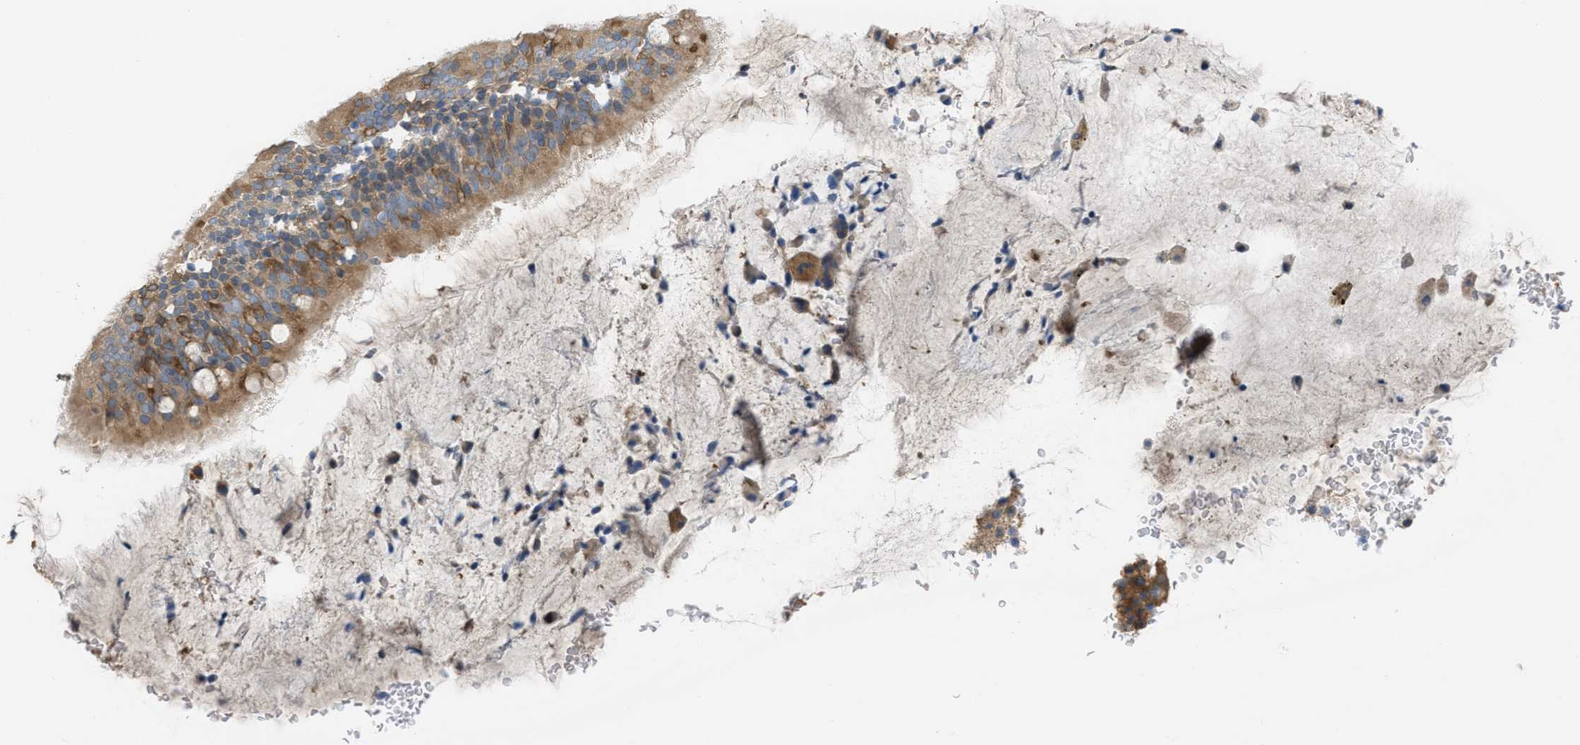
{"staining": {"intensity": "moderate", "quantity": ">75%", "location": "cytoplasmic/membranous"}, "tissue": "bronchus", "cell_type": "Respiratory epithelial cells", "image_type": "normal", "snomed": [{"axis": "morphology", "description": "Normal tissue, NOS"}, {"axis": "topography", "description": "Cartilage tissue"}], "caption": "A high-resolution micrograph shows immunohistochemistry (IHC) staining of unremarkable bronchus, which shows moderate cytoplasmic/membranous staining in about >75% of respiratory epithelial cells.", "gene": "UBA5", "patient": {"sex": "female", "age": 63}}